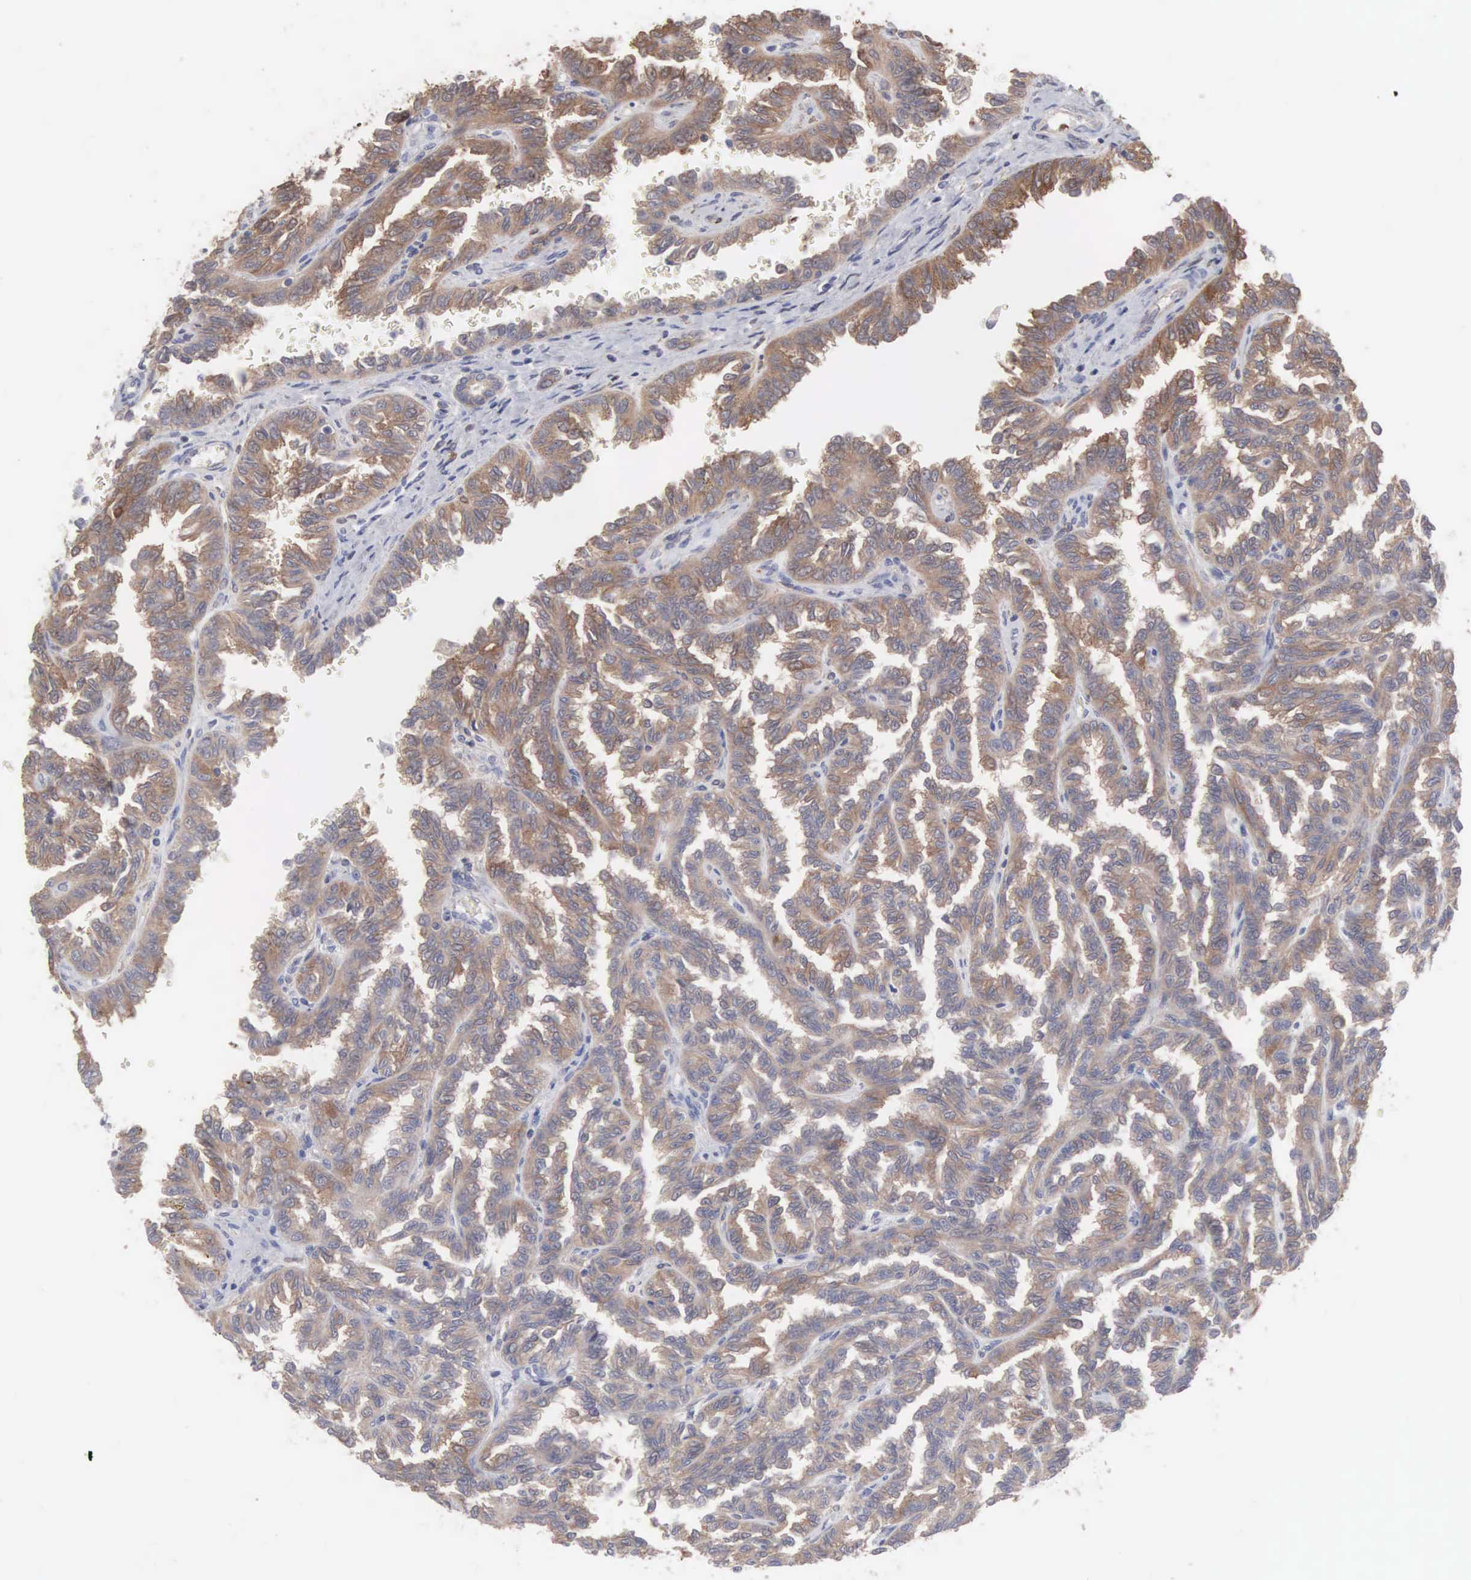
{"staining": {"intensity": "moderate", "quantity": ">75%", "location": "cytoplasmic/membranous"}, "tissue": "renal cancer", "cell_type": "Tumor cells", "image_type": "cancer", "snomed": [{"axis": "morphology", "description": "Inflammation, NOS"}, {"axis": "morphology", "description": "Adenocarcinoma, NOS"}, {"axis": "topography", "description": "Kidney"}], "caption": "Human renal adenocarcinoma stained with a brown dye displays moderate cytoplasmic/membranous positive expression in about >75% of tumor cells.", "gene": "MTHFD1", "patient": {"sex": "male", "age": 68}}